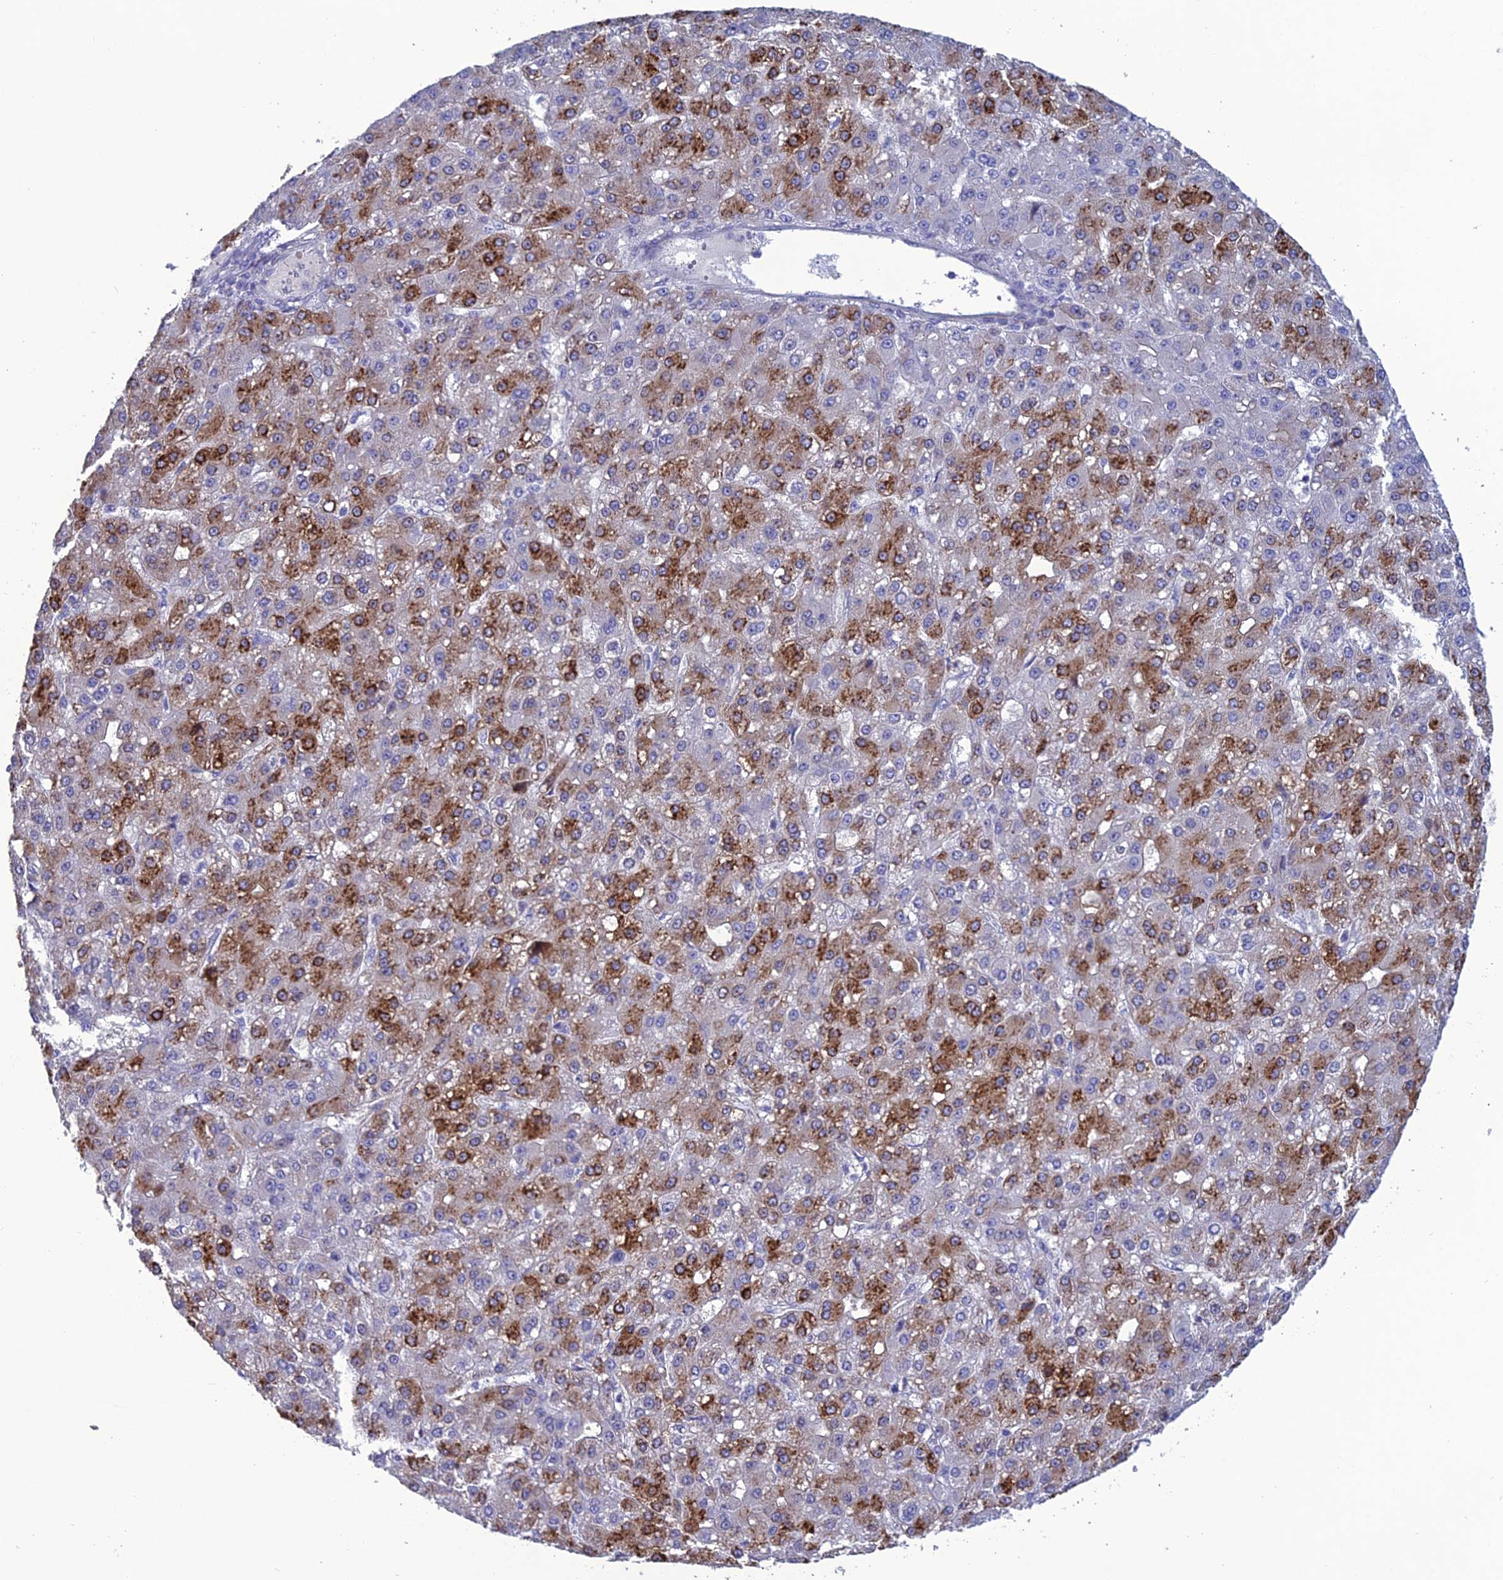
{"staining": {"intensity": "strong", "quantity": "25%-75%", "location": "cytoplasmic/membranous"}, "tissue": "liver cancer", "cell_type": "Tumor cells", "image_type": "cancer", "snomed": [{"axis": "morphology", "description": "Carcinoma, Hepatocellular, NOS"}, {"axis": "topography", "description": "Liver"}], "caption": "Brown immunohistochemical staining in human liver cancer (hepatocellular carcinoma) displays strong cytoplasmic/membranous staining in about 25%-75% of tumor cells.", "gene": "OR56B1", "patient": {"sex": "male", "age": 67}}